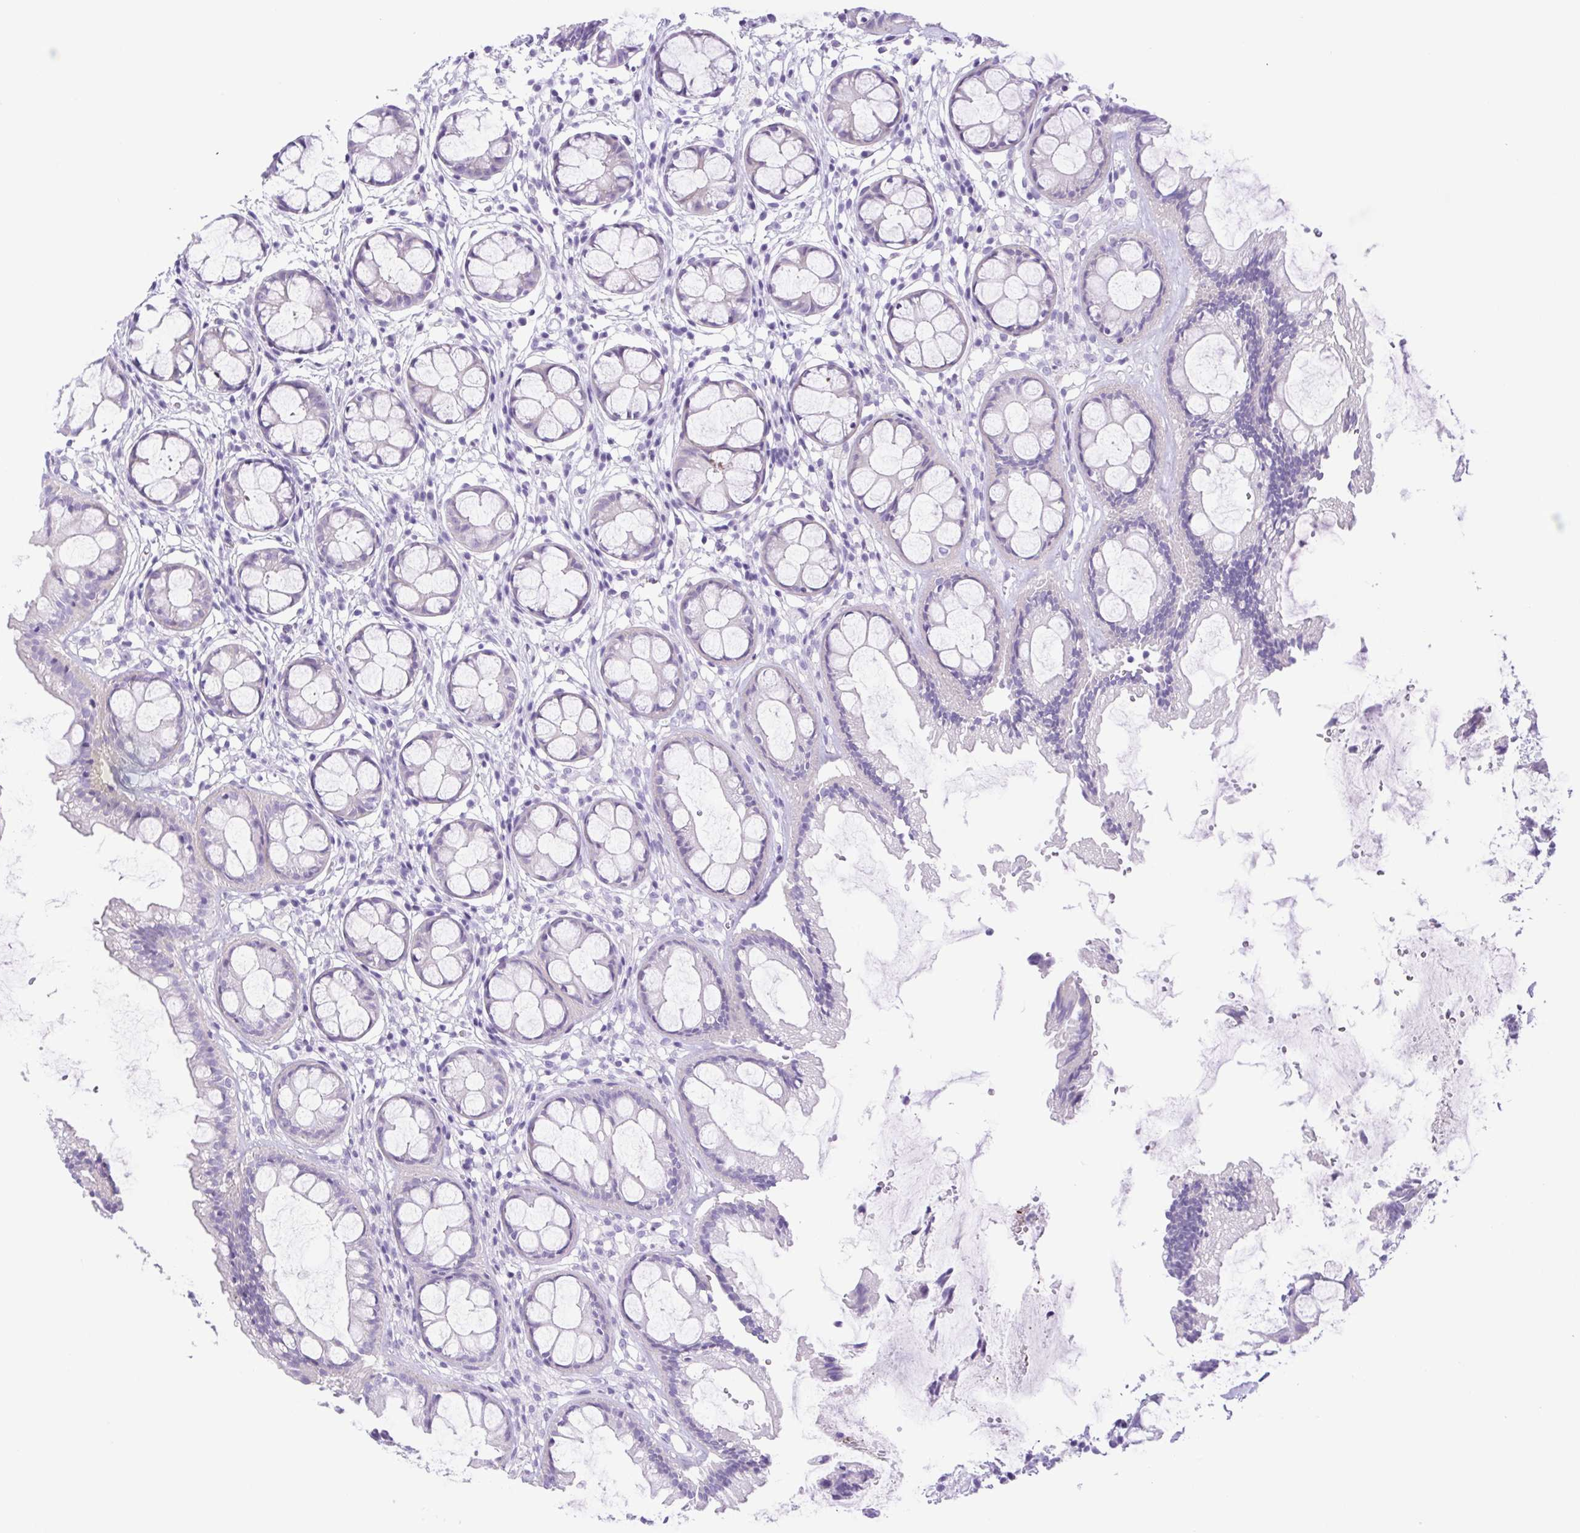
{"staining": {"intensity": "negative", "quantity": "none", "location": "none"}, "tissue": "rectum", "cell_type": "Glandular cells", "image_type": "normal", "snomed": [{"axis": "morphology", "description": "Normal tissue, NOS"}, {"axis": "topography", "description": "Rectum"}], "caption": "Immunohistochemistry of normal human rectum exhibits no positivity in glandular cells.", "gene": "CDSN", "patient": {"sex": "female", "age": 62}}